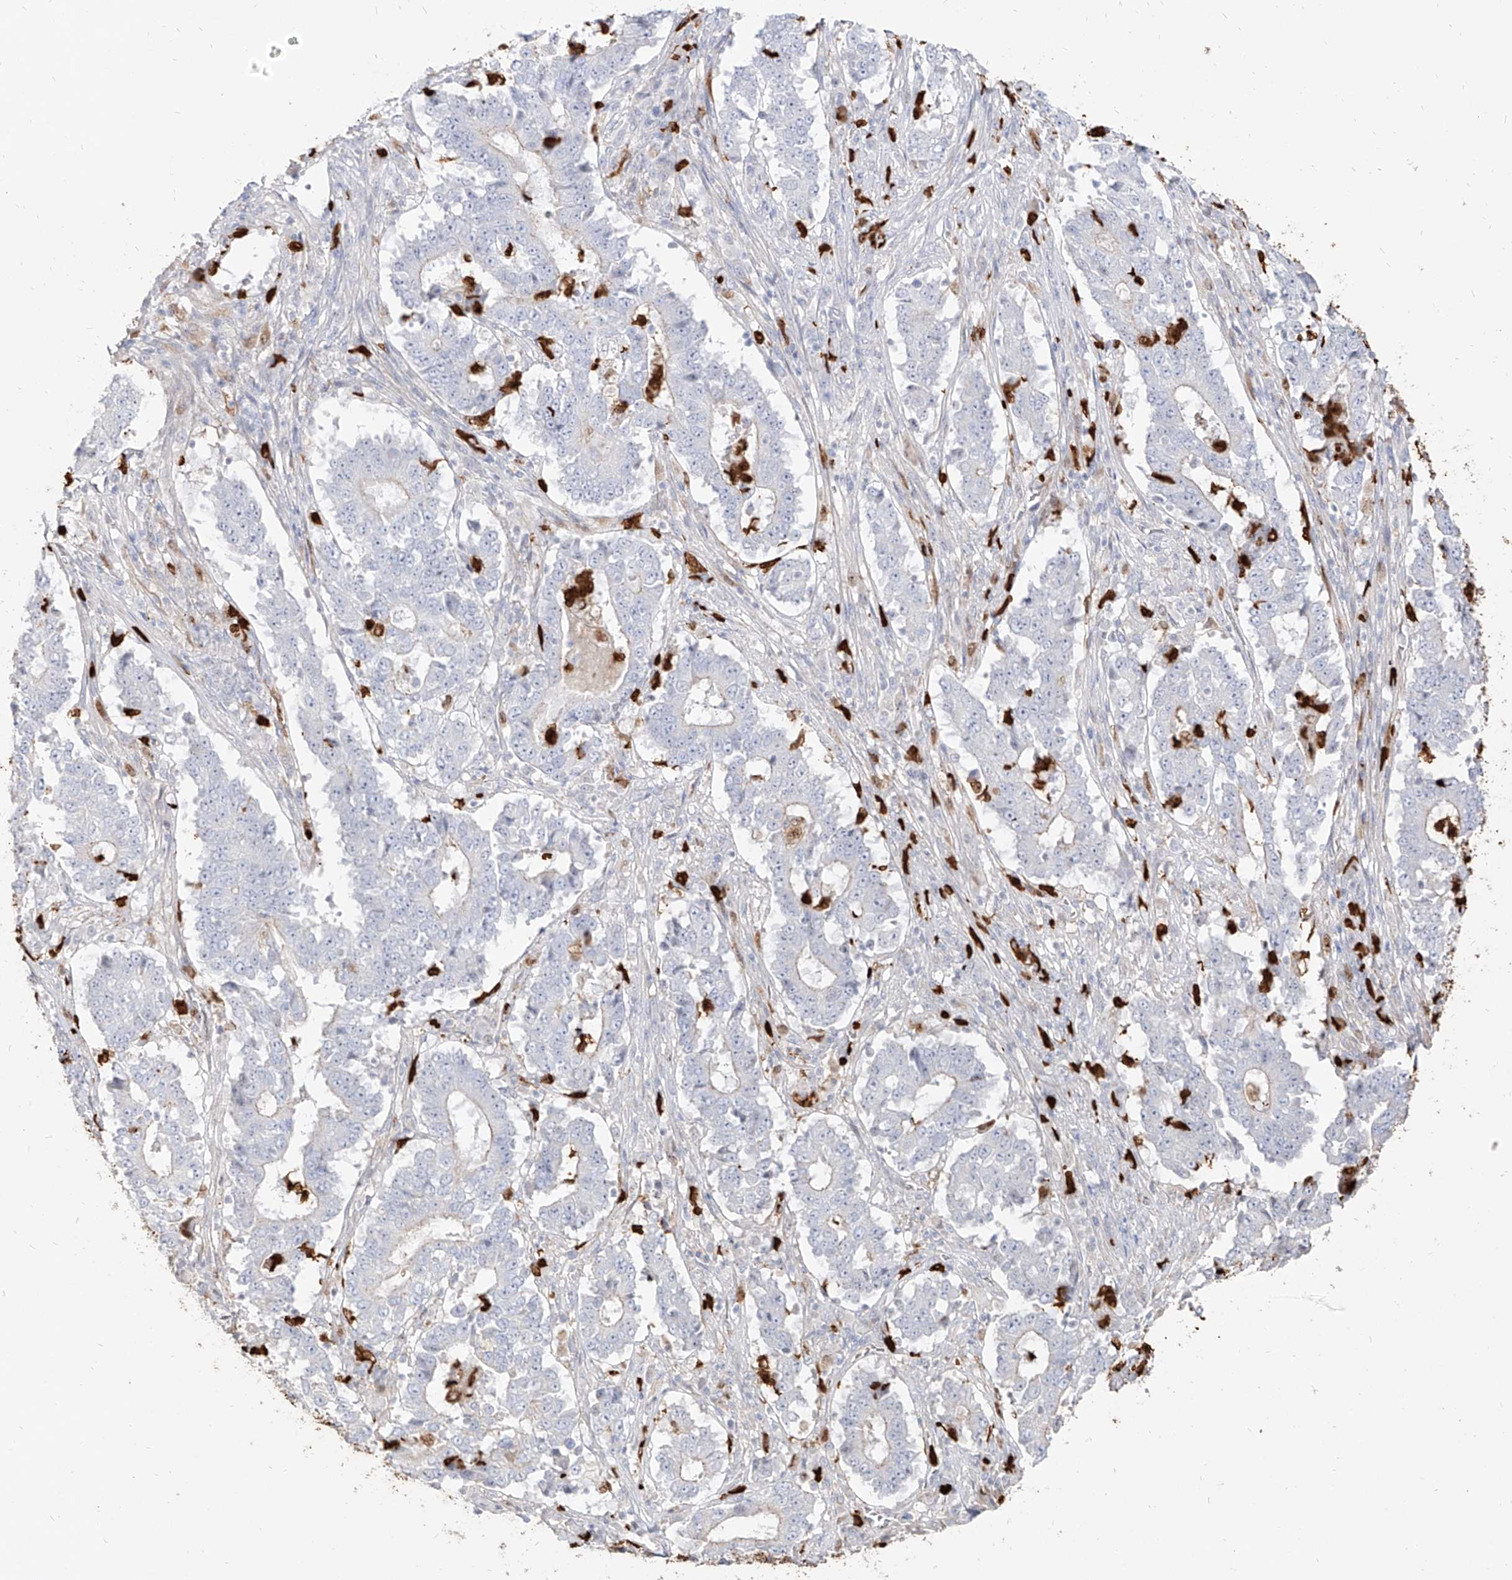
{"staining": {"intensity": "negative", "quantity": "none", "location": "none"}, "tissue": "stomach cancer", "cell_type": "Tumor cells", "image_type": "cancer", "snomed": [{"axis": "morphology", "description": "Adenocarcinoma, NOS"}, {"axis": "topography", "description": "Stomach"}], "caption": "Immunohistochemistry (IHC) micrograph of neoplastic tissue: stomach cancer stained with DAB (3,3'-diaminobenzidine) exhibits no significant protein expression in tumor cells.", "gene": "ZNF227", "patient": {"sex": "male", "age": 59}}